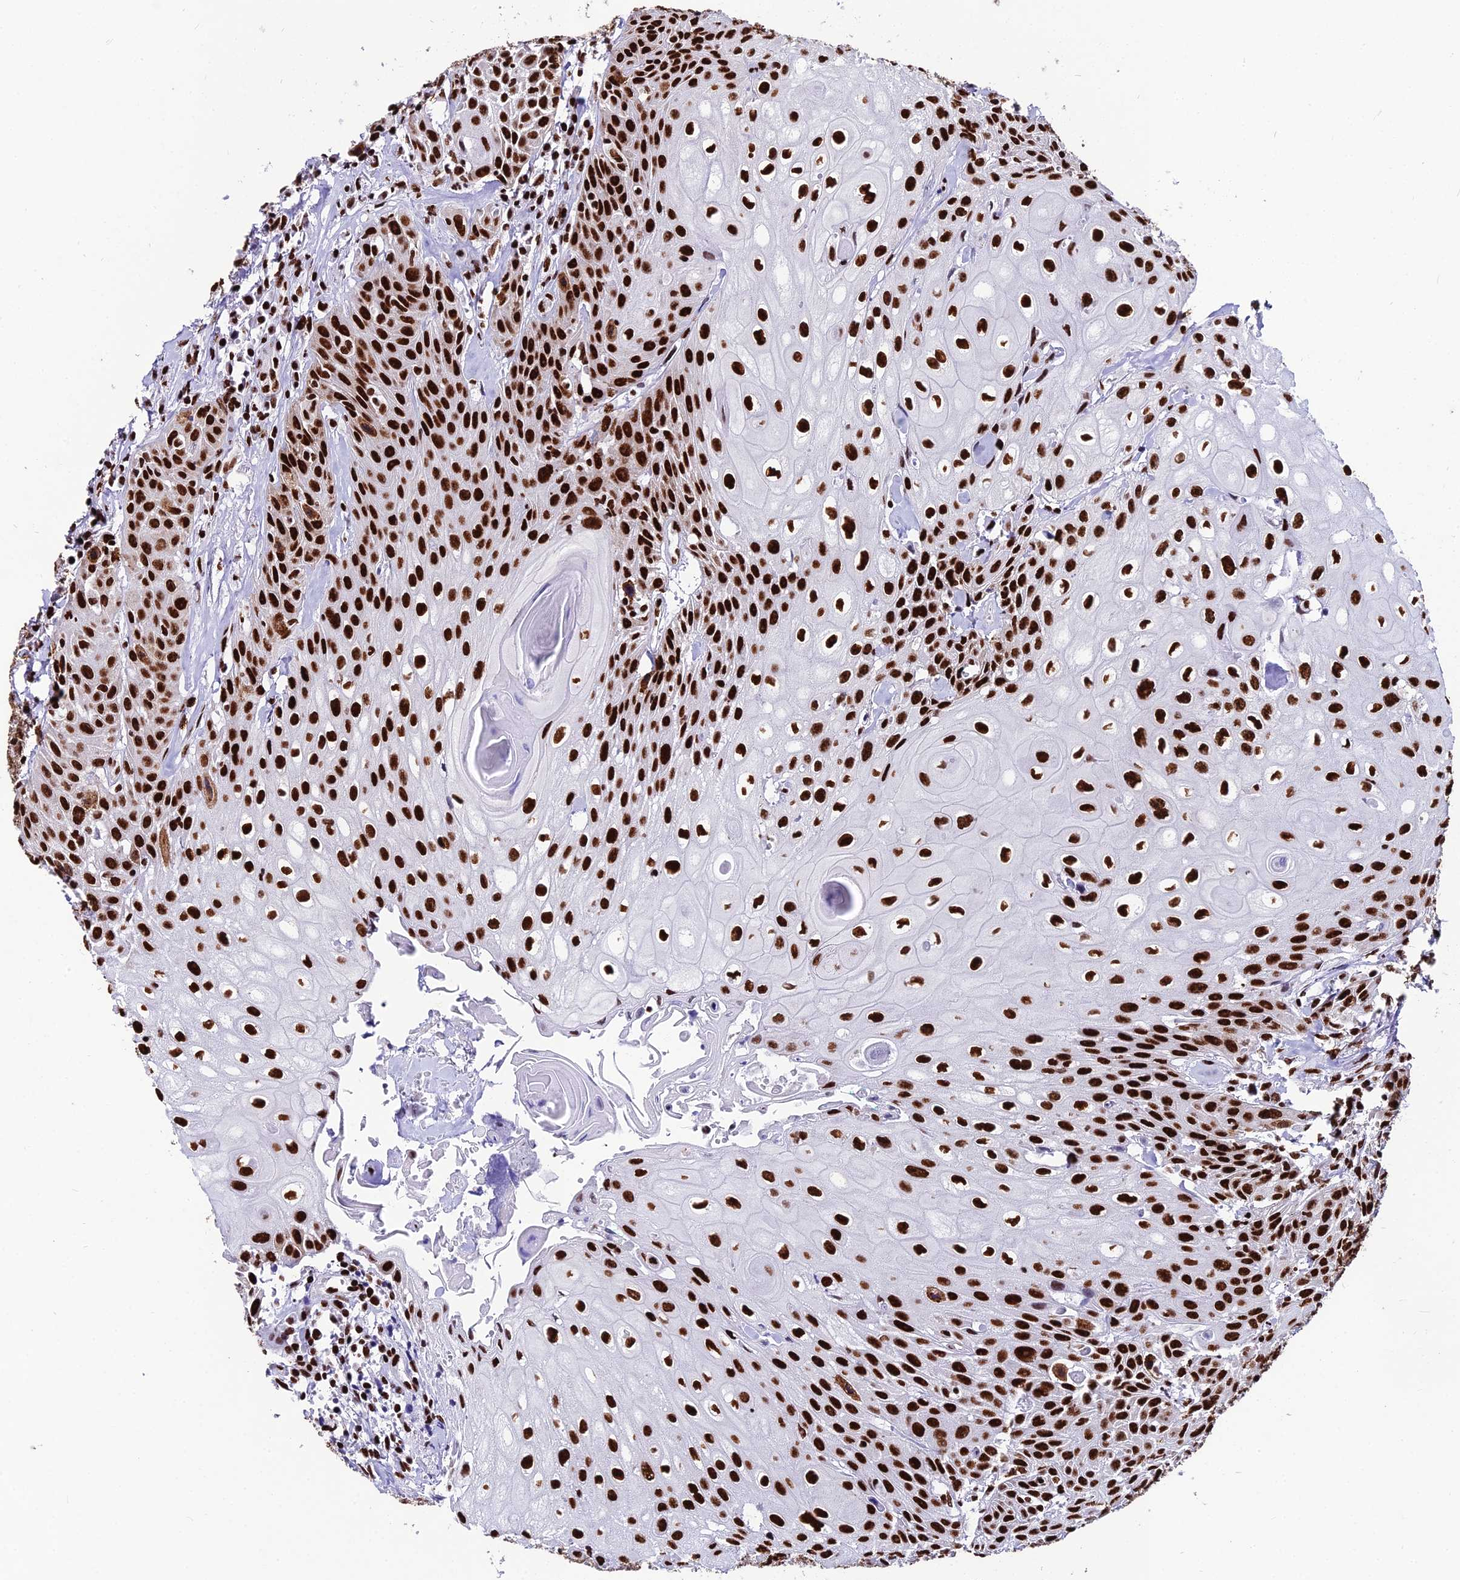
{"staining": {"intensity": "strong", "quantity": ">75%", "location": "nuclear"}, "tissue": "head and neck cancer", "cell_type": "Tumor cells", "image_type": "cancer", "snomed": [{"axis": "morphology", "description": "Squamous cell carcinoma, NOS"}, {"axis": "topography", "description": "Oral tissue"}, {"axis": "topography", "description": "Head-Neck"}], "caption": "The image shows staining of head and neck squamous cell carcinoma, revealing strong nuclear protein staining (brown color) within tumor cells.", "gene": "HNRNPH1", "patient": {"sex": "female", "age": 82}}